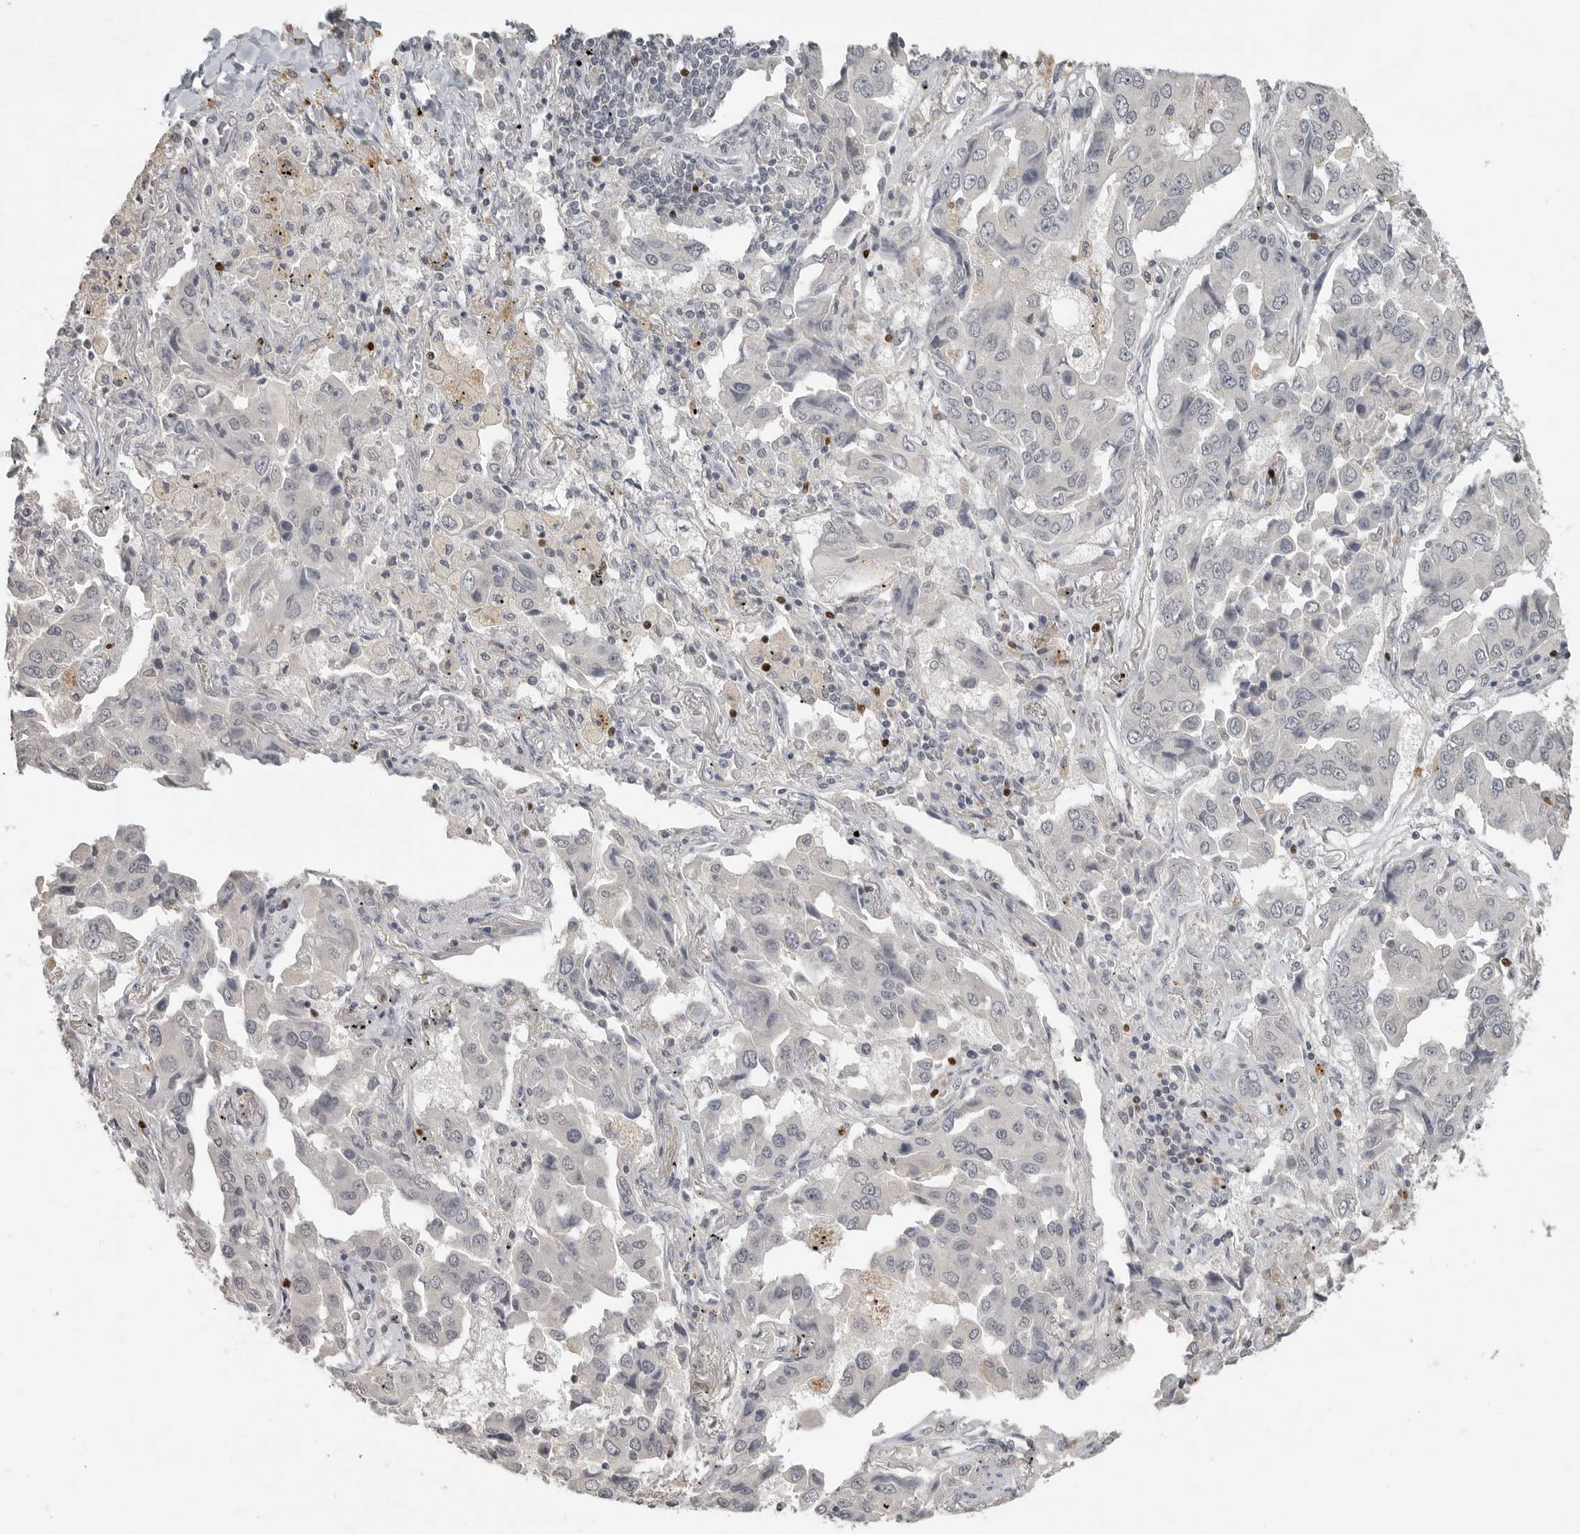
{"staining": {"intensity": "negative", "quantity": "none", "location": "none"}, "tissue": "lung cancer", "cell_type": "Tumor cells", "image_type": "cancer", "snomed": [{"axis": "morphology", "description": "Adenocarcinoma, NOS"}, {"axis": "topography", "description": "Lung"}], "caption": "Image shows no significant protein expression in tumor cells of adenocarcinoma (lung).", "gene": "FOXP3", "patient": {"sex": "female", "age": 65}}